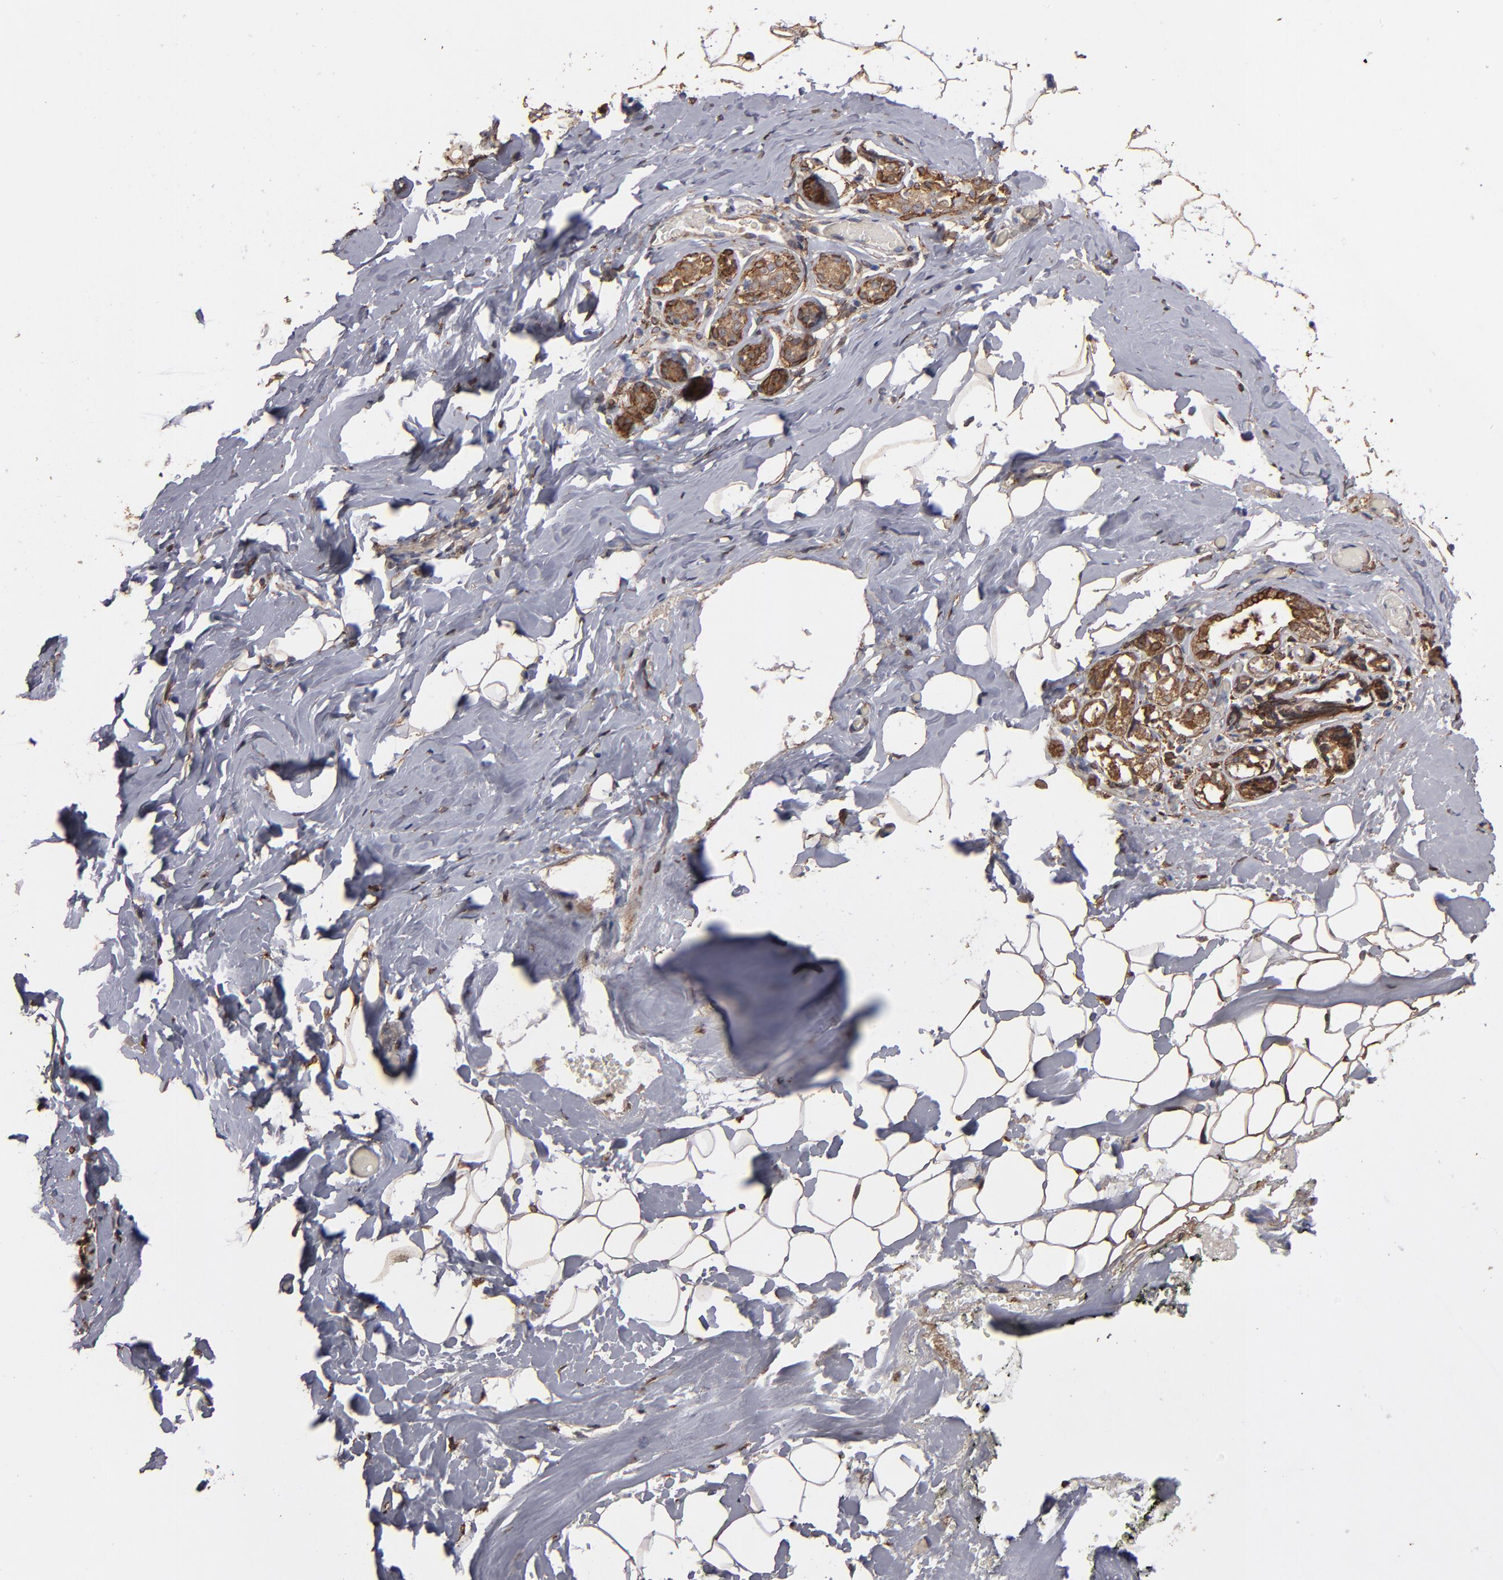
{"staining": {"intensity": "moderate", "quantity": "25%-75%", "location": "cytoplasmic/membranous"}, "tissue": "breast", "cell_type": "Adipocytes", "image_type": "normal", "snomed": [{"axis": "morphology", "description": "Normal tissue, NOS"}, {"axis": "topography", "description": "Breast"}, {"axis": "topography", "description": "Soft tissue"}], "caption": "An IHC histopathology image of normal tissue is shown. Protein staining in brown highlights moderate cytoplasmic/membranous positivity in breast within adipocytes.", "gene": "PGRMC1", "patient": {"sex": "female", "age": 75}}